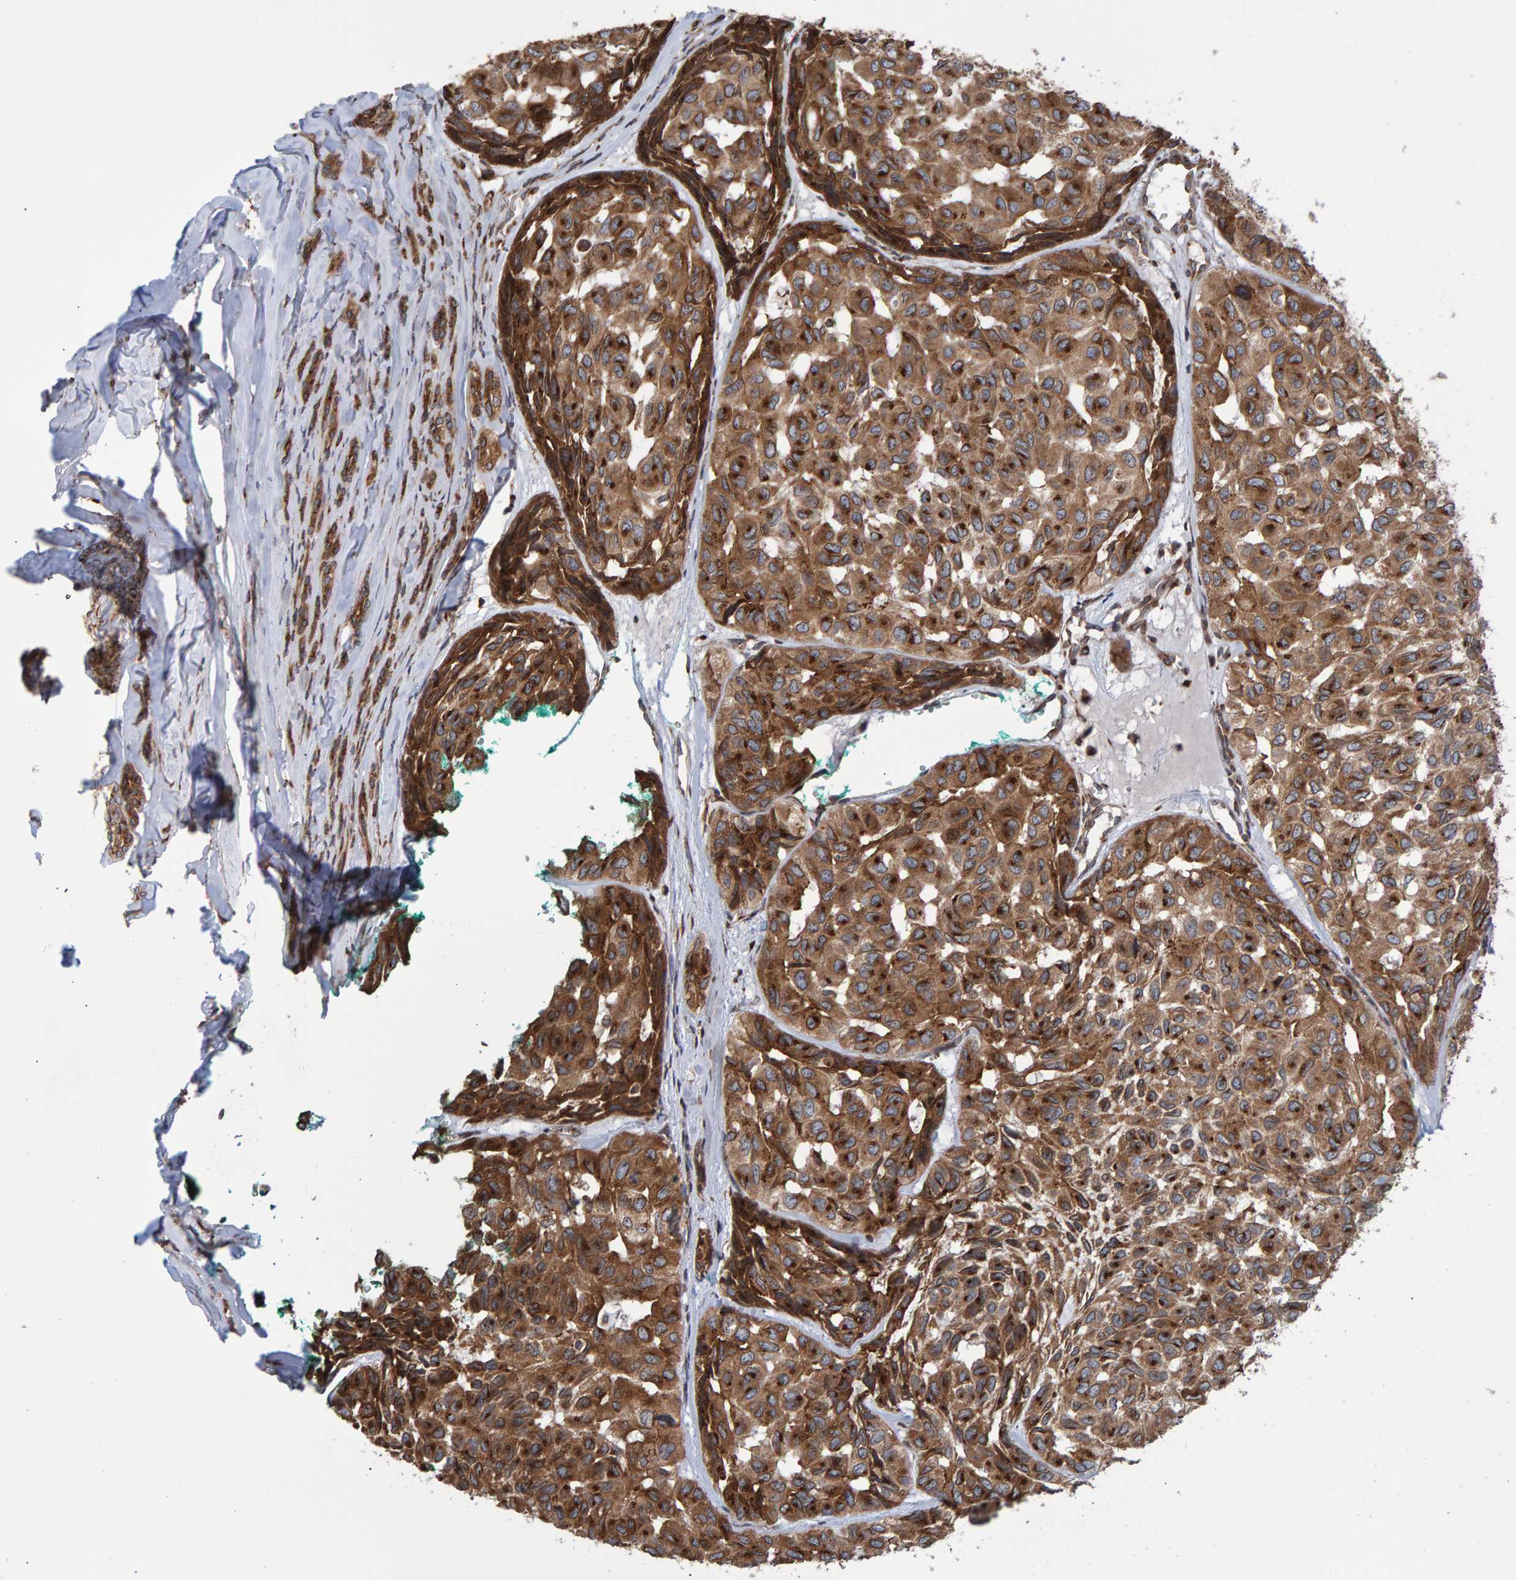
{"staining": {"intensity": "strong", "quantity": ">75%", "location": "cytoplasmic/membranous"}, "tissue": "head and neck cancer", "cell_type": "Tumor cells", "image_type": "cancer", "snomed": [{"axis": "morphology", "description": "Adenocarcinoma, NOS"}, {"axis": "topography", "description": "Salivary gland, NOS"}, {"axis": "topography", "description": "Head-Neck"}], "caption": "Immunohistochemical staining of human head and neck cancer demonstrates strong cytoplasmic/membranous protein positivity in about >75% of tumor cells.", "gene": "FAM117A", "patient": {"sex": "female", "age": 76}}